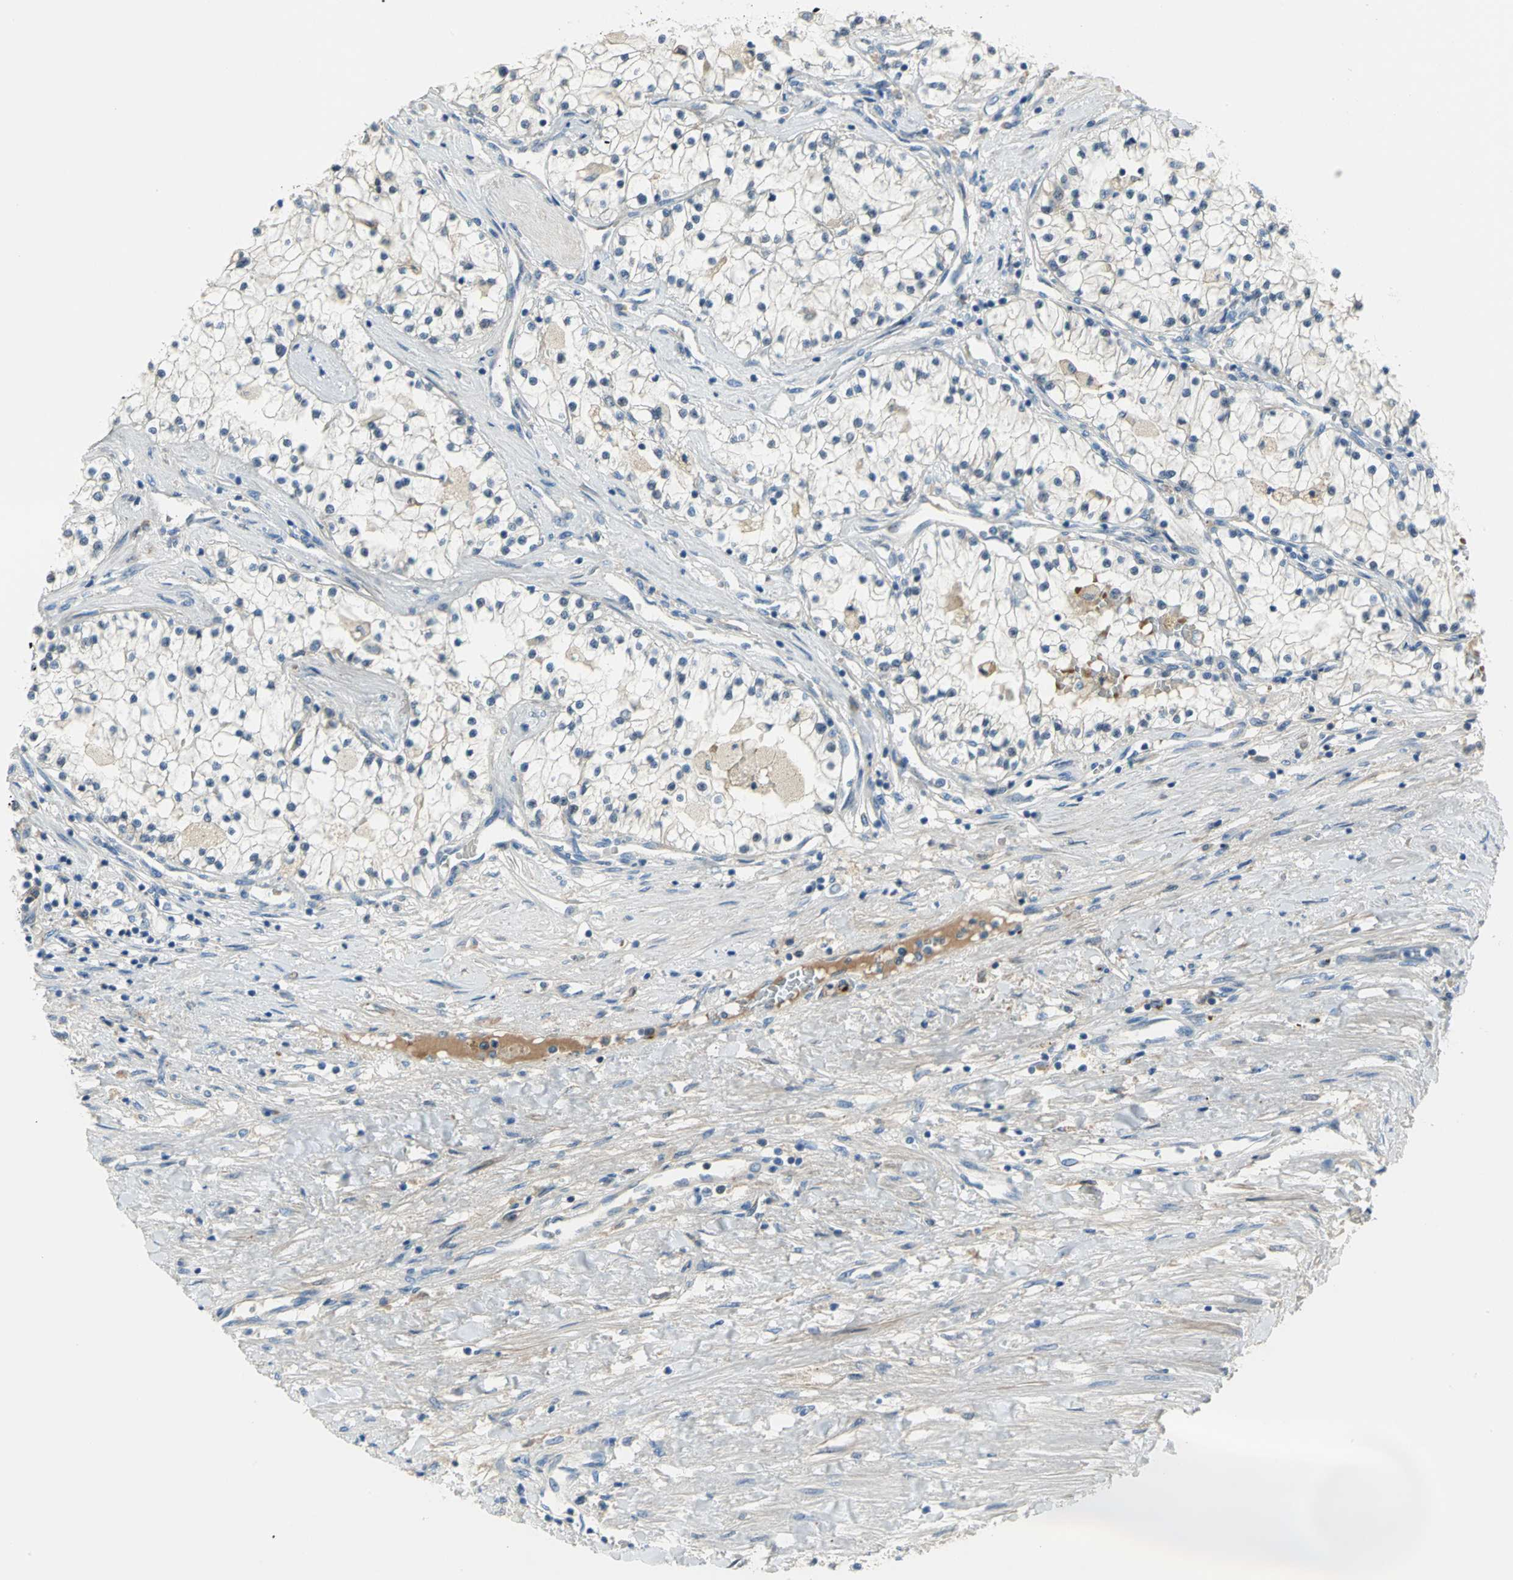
{"staining": {"intensity": "negative", "quantity": "none", "location": "none"}, "tissue": "renal cancer", "cell_type": "Tumor cells", "image_type": "cancer", "snomed": [{"axis": "morphology", "description": "Adenocarcinoma, NOS"}, {"axis": "topography", "description": "Kidney"}], "caption": "A high-resolution image shows immunohistochemistry staining of renal adenocarcinoma, which reveals no significant positivity in tumor cells.", "gene": "ZIC1", "patient": {"sex": "male", "age": 68}}